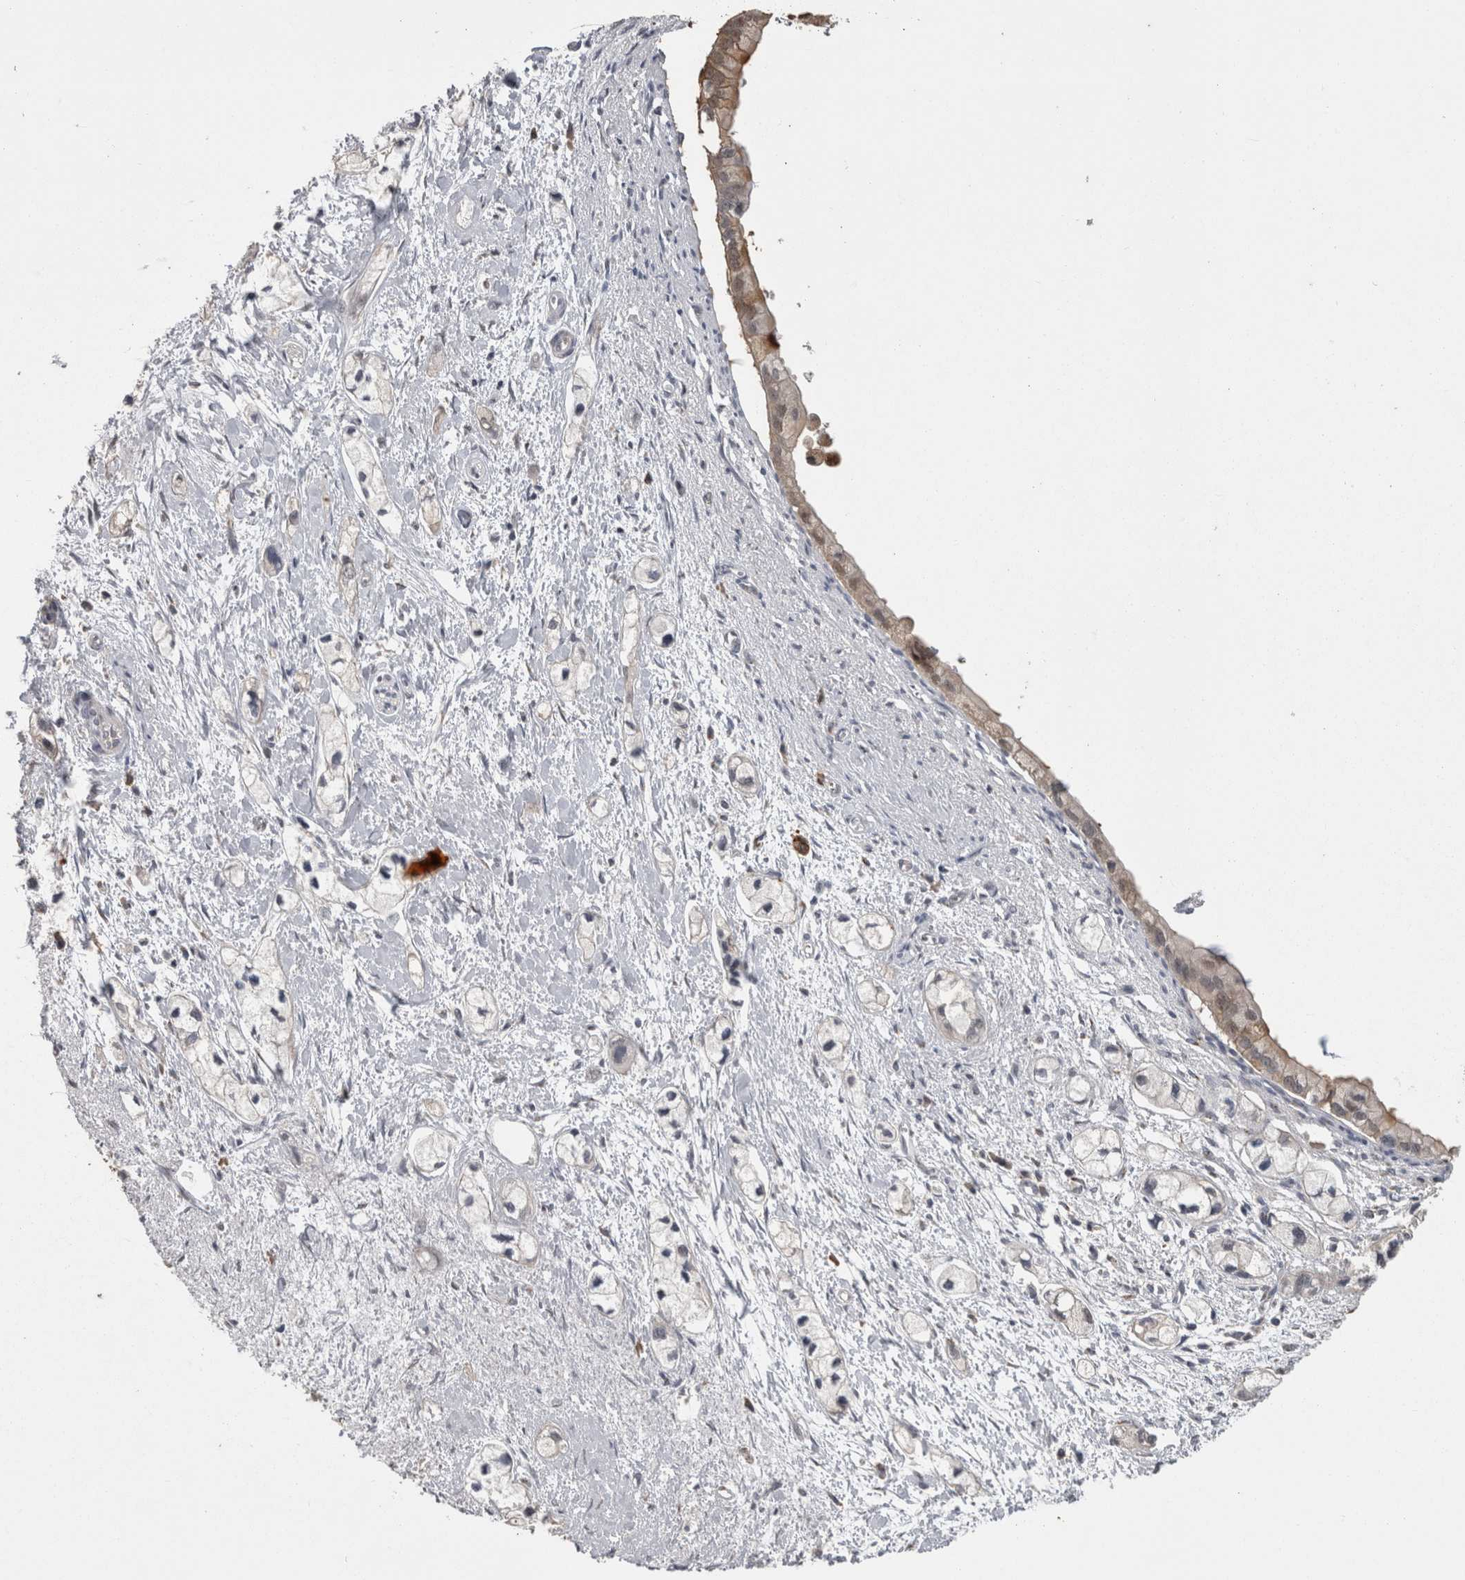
{"staining": {"intensity": "weak", "quantity": "25%-75%", "location": "cytoplasmic/membranous"}, "tissue": "pancreatic cancer", "cell_type": "Tumor cells", "image_type": "cancer", "snomed": [{"axis": "morphology", "description": "Adenocarcinoma, NOS"}, {"axis": "topography", "description": "Pancreas"}], "caption": "This is a photomicrograph of IHC staining of pancreatic adenocarcinoma, which shows weak staining in the cytoplasmic/membranous of tumor cells.", "gene": "ANXA13", "patient": {"sex": "male", "age": 74}}